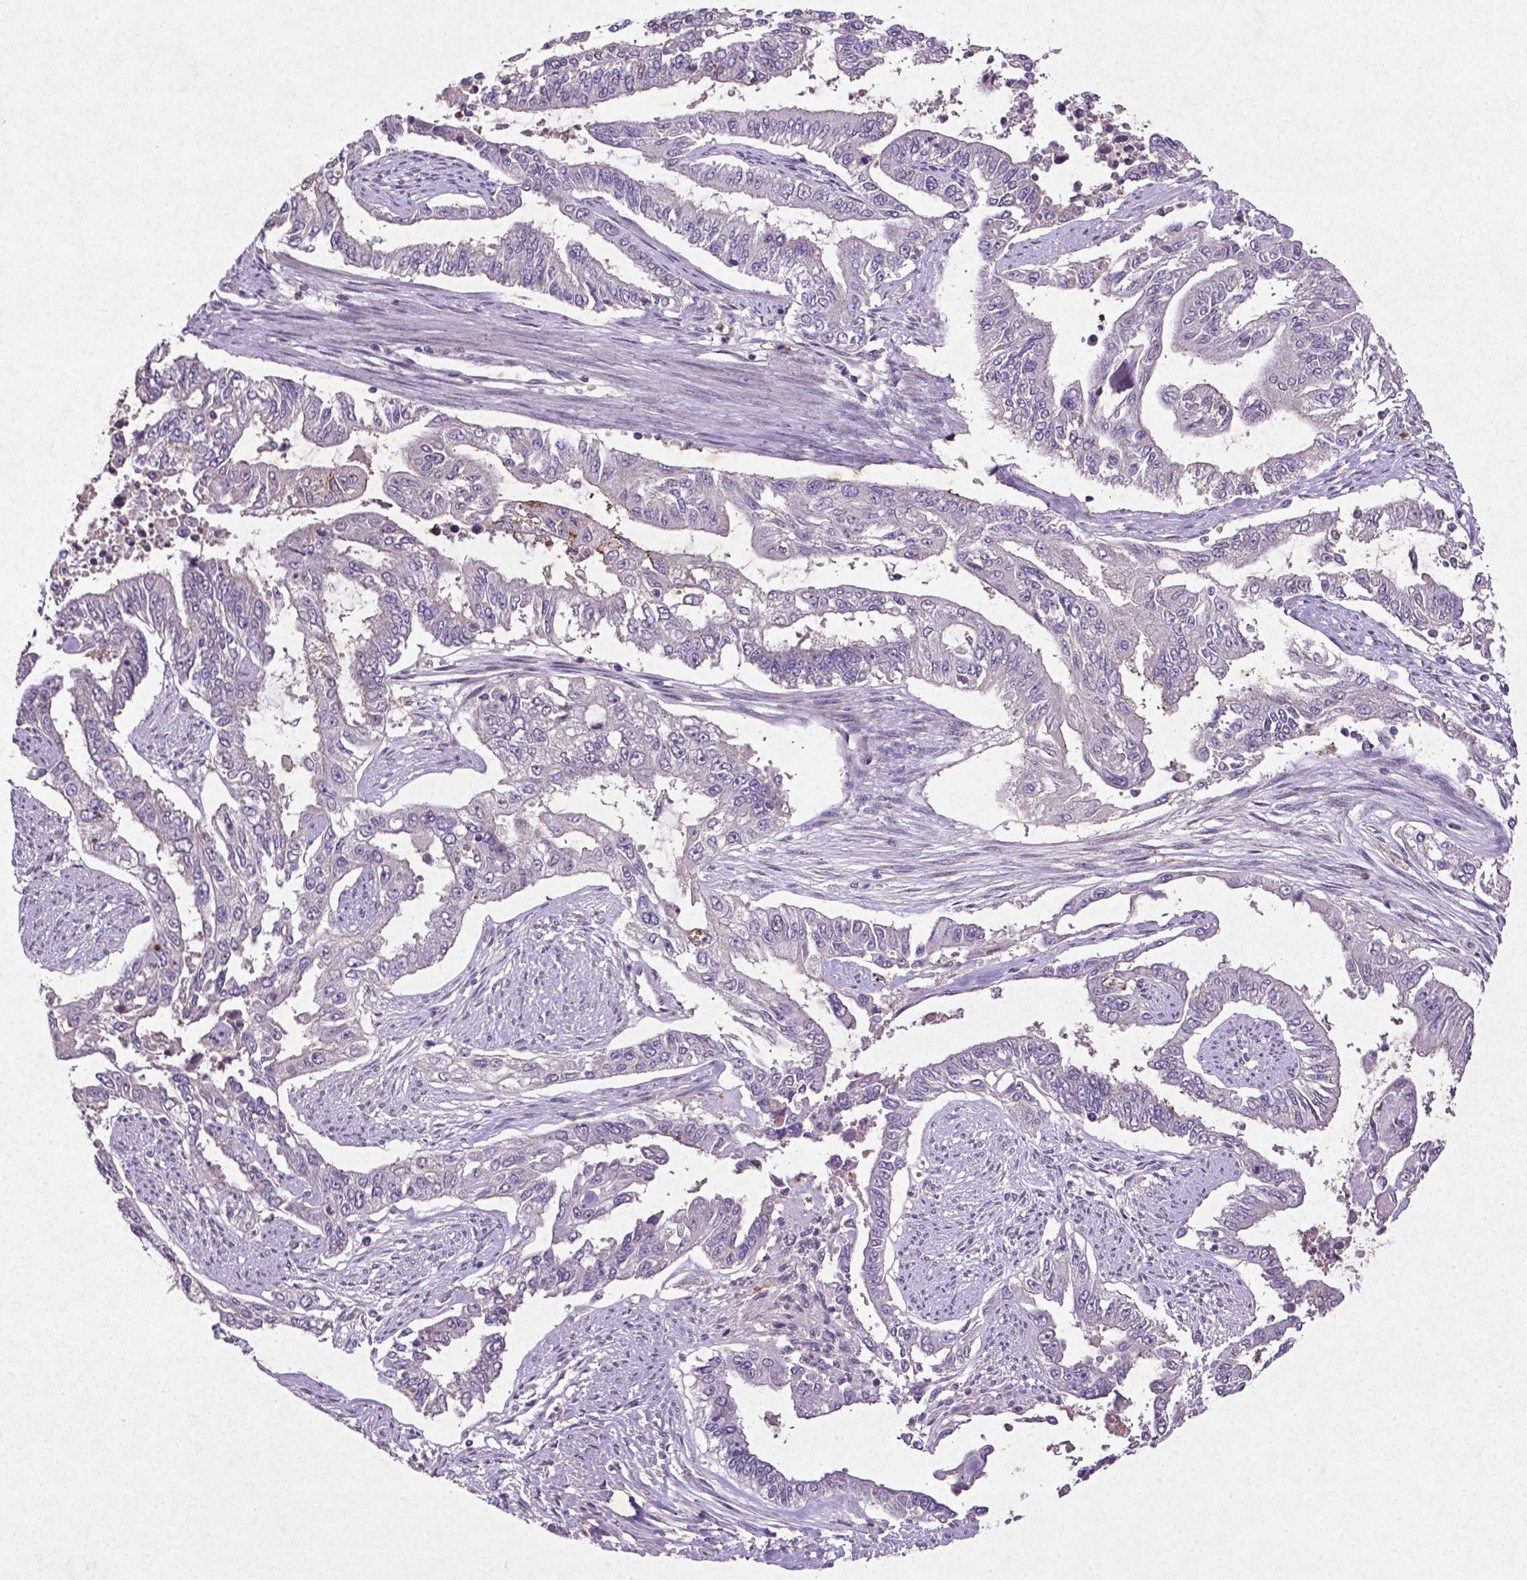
{"staining": {"intensity": "negative", "quantity": "none", "location": "none"}, "tissue": "endometrial cancer", "cell_type": "Tumor cells", "image_type": "cancer", "snomed": [{"axis": "morphology", "description": "Adenocarcinoma, NOS"}, {"axis": "topography", "description": "Uterus"}], "caption": "A histopathology image of human endometrial adenocarcinoma is negative for staining in tumor cells.", "gene": "MTOR", "patient": {"sex": "female", "age": 59}}